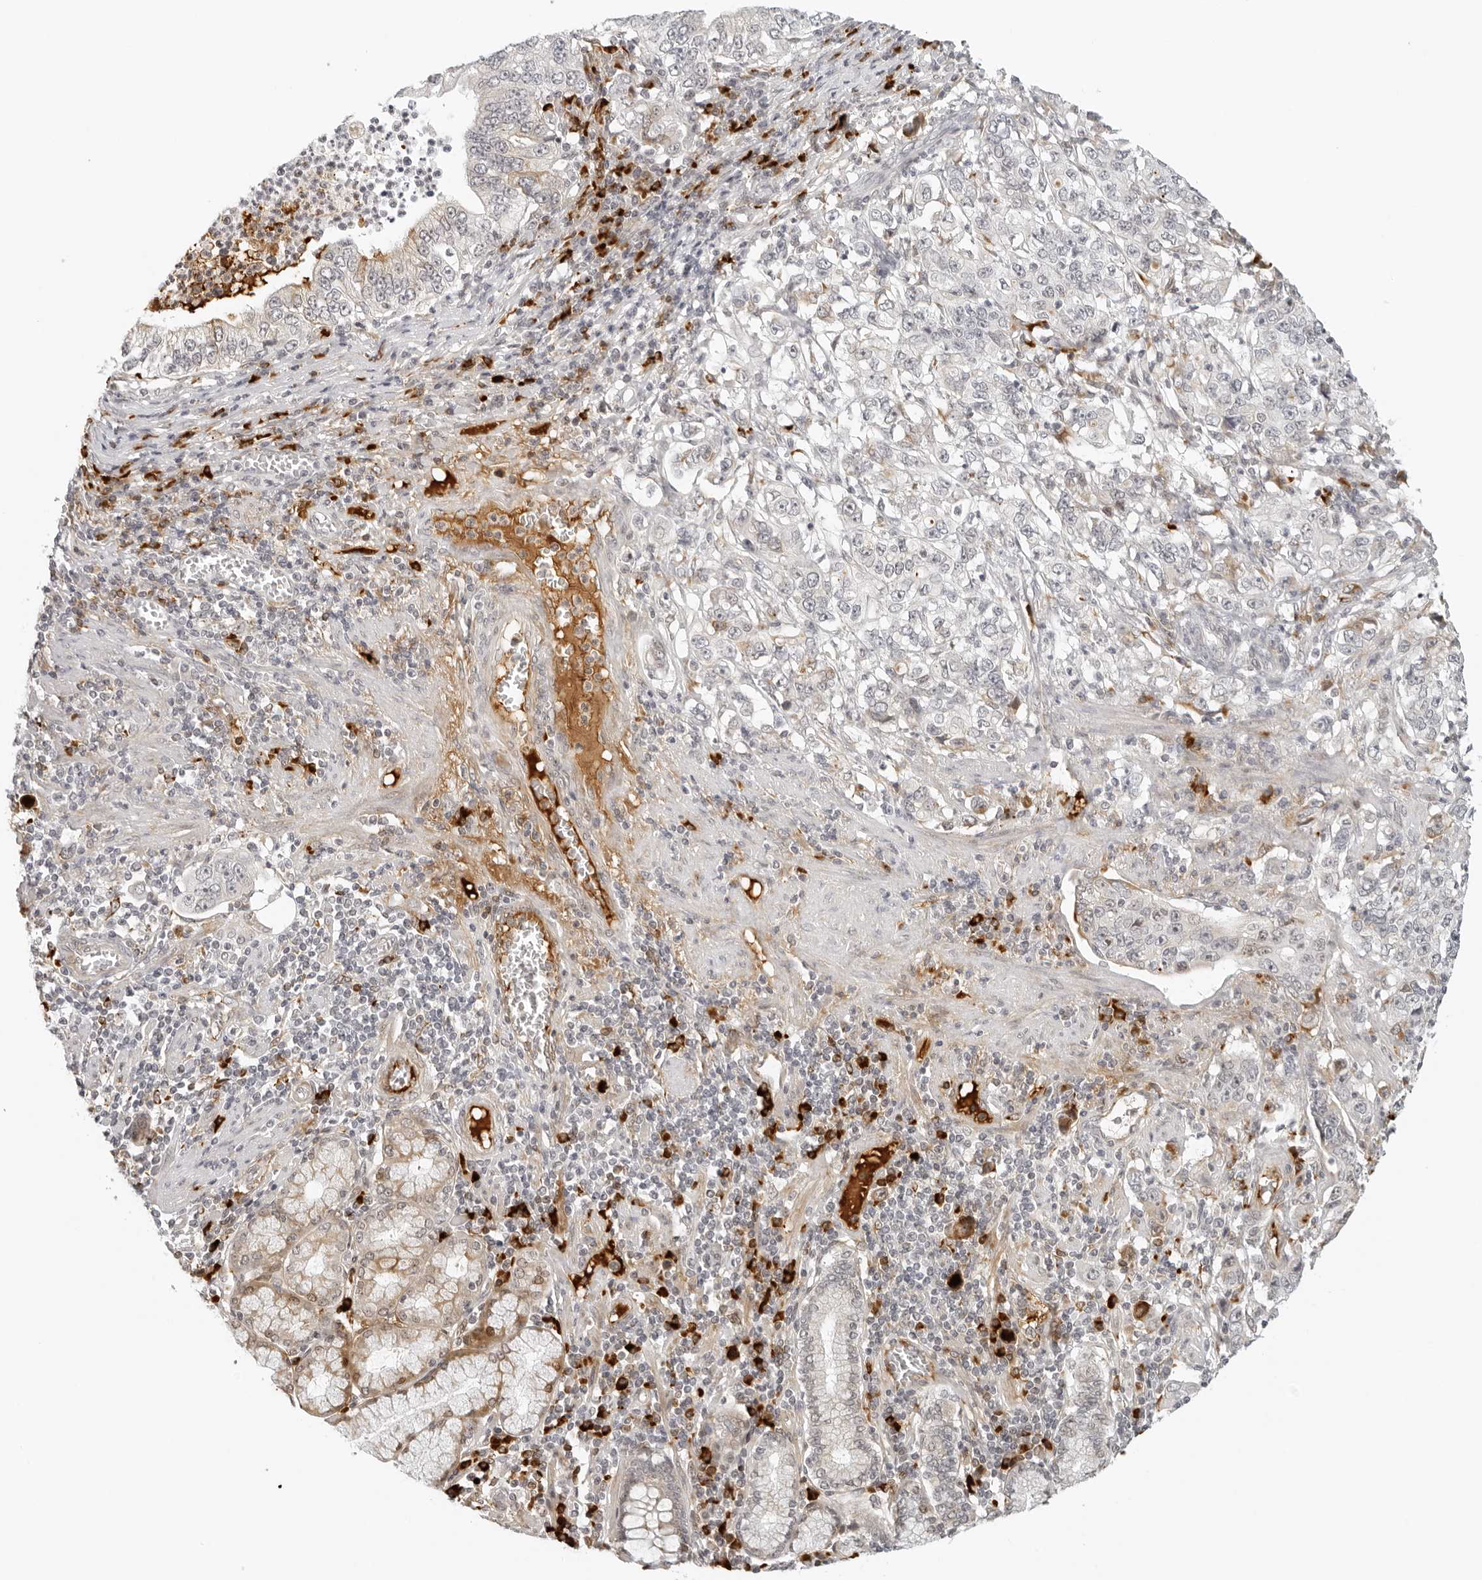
{"staining": {"intensity": "weak", "quantity": "<25%", "location": "cytoplasmic/membranous"}, "tissue": "stomach cancer", "cell_type": "Tumor cells", "image_type": "cancer", "snomed": [{"axis": "morphology", "description": "Adenocarcinoma, NOS"}, {"axis": "topography", "description": "Stomach, lower"}], "caption": "Immunohistochemistry (IHC) photomicrograph of adenocarcinoma (stomach) stained for a protein (brown), which shows no positivity in tumor cells. (DAB (3,3'-diaminobenzidine) IHC with hematoxylin counter stain).", "gene": "ZNF678", "patient": {"sex": "female", "age": 72}}